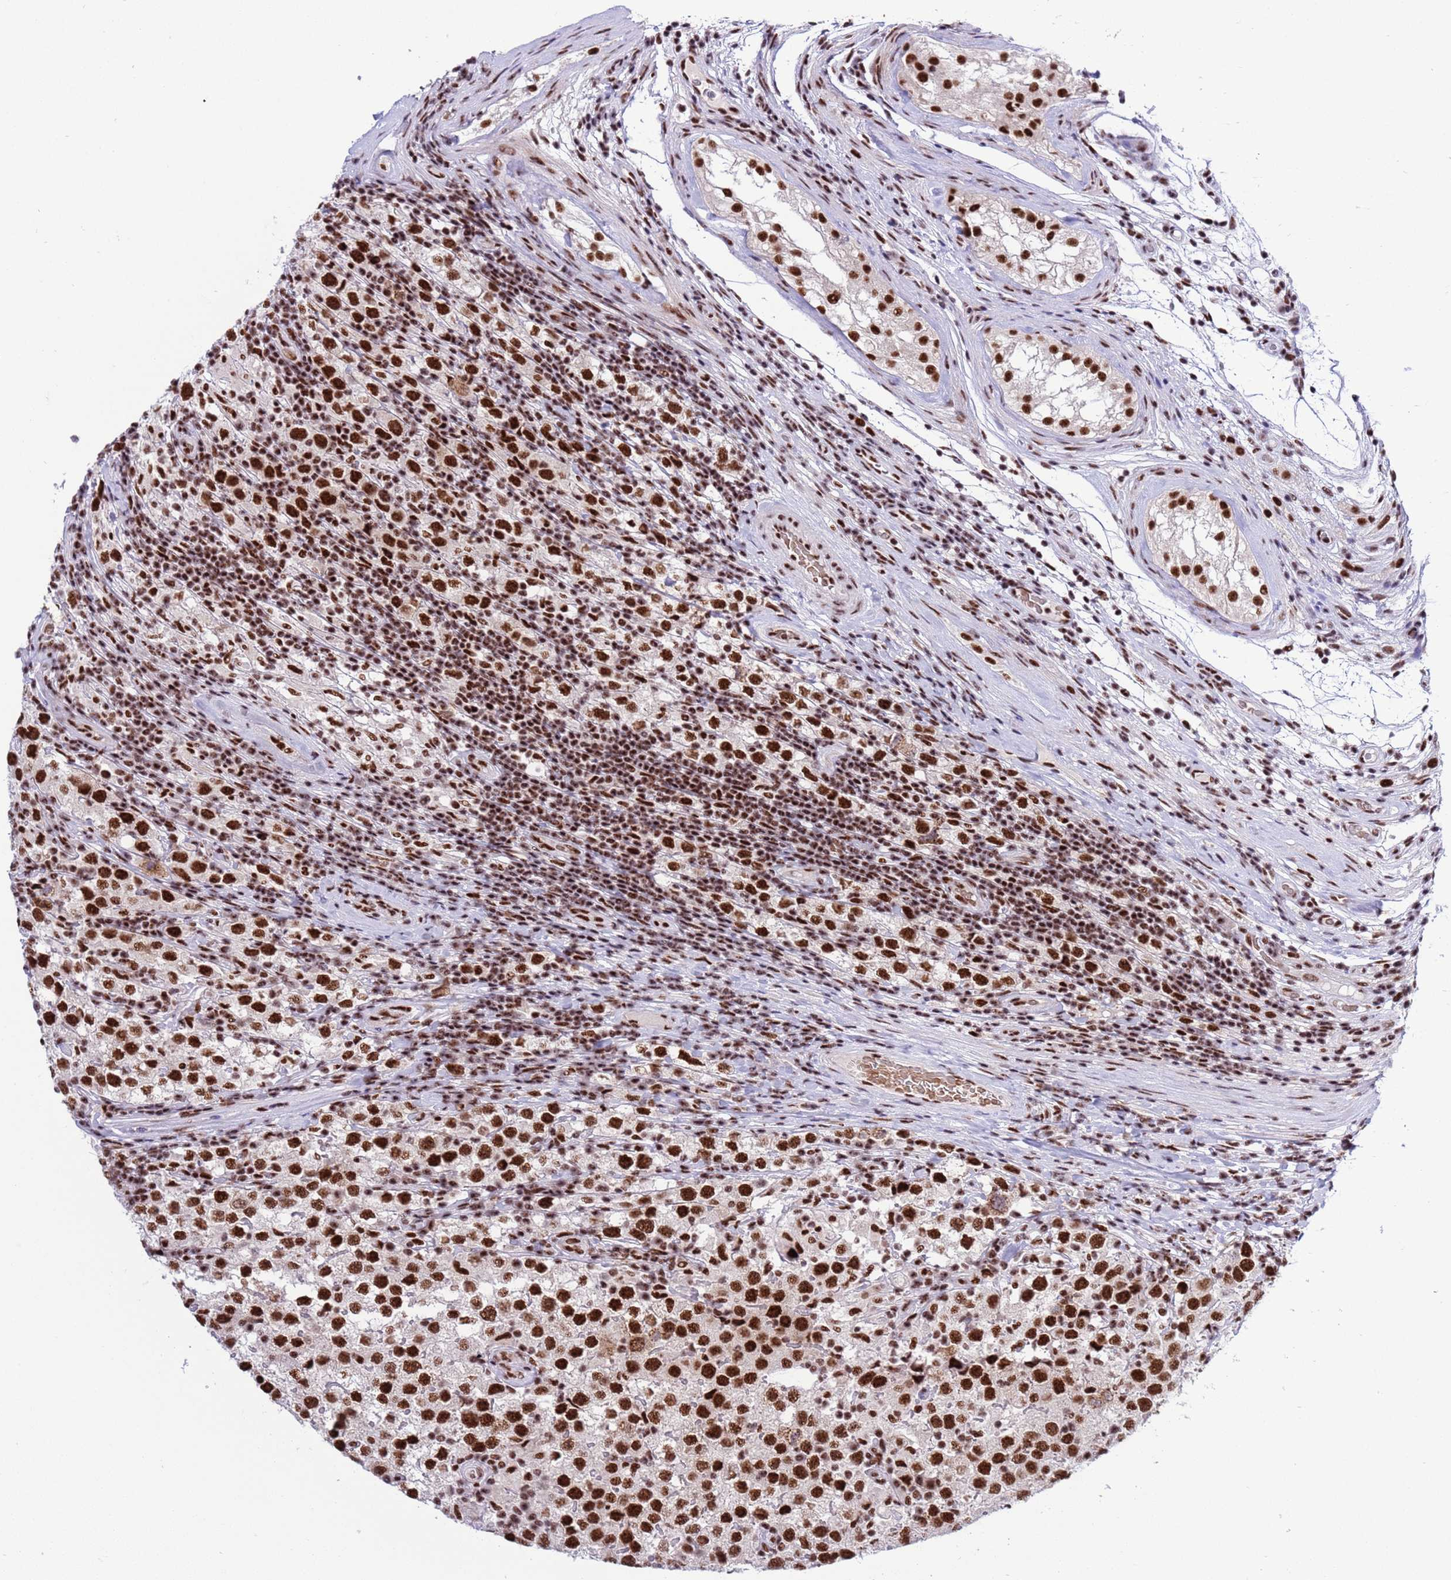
{"staining": {"intensity": "strong", "quantity": ">75%", "location": "nuclear"}, "tissue": "testis cancer", "cell_type": "Tumor cells", "image_type": "cancer", "snomed": [{"axis": "morphology", "description": "Seminoma, NOS"}, {"axis": "morphology", "description": "Carcinoma, Embryonal, NOS"}, {"axis": "topography", "description": "Testis"}], "caption": "Immunohistochemistry histopathology image of embryonal carcinoma (testis) stained for a protein (brown), which demonstrates high levels of strong nuclear positivity in about >75% of tumor cells.", "gene": "THOC2", "patient": {"sex": "male", "age": 41}}